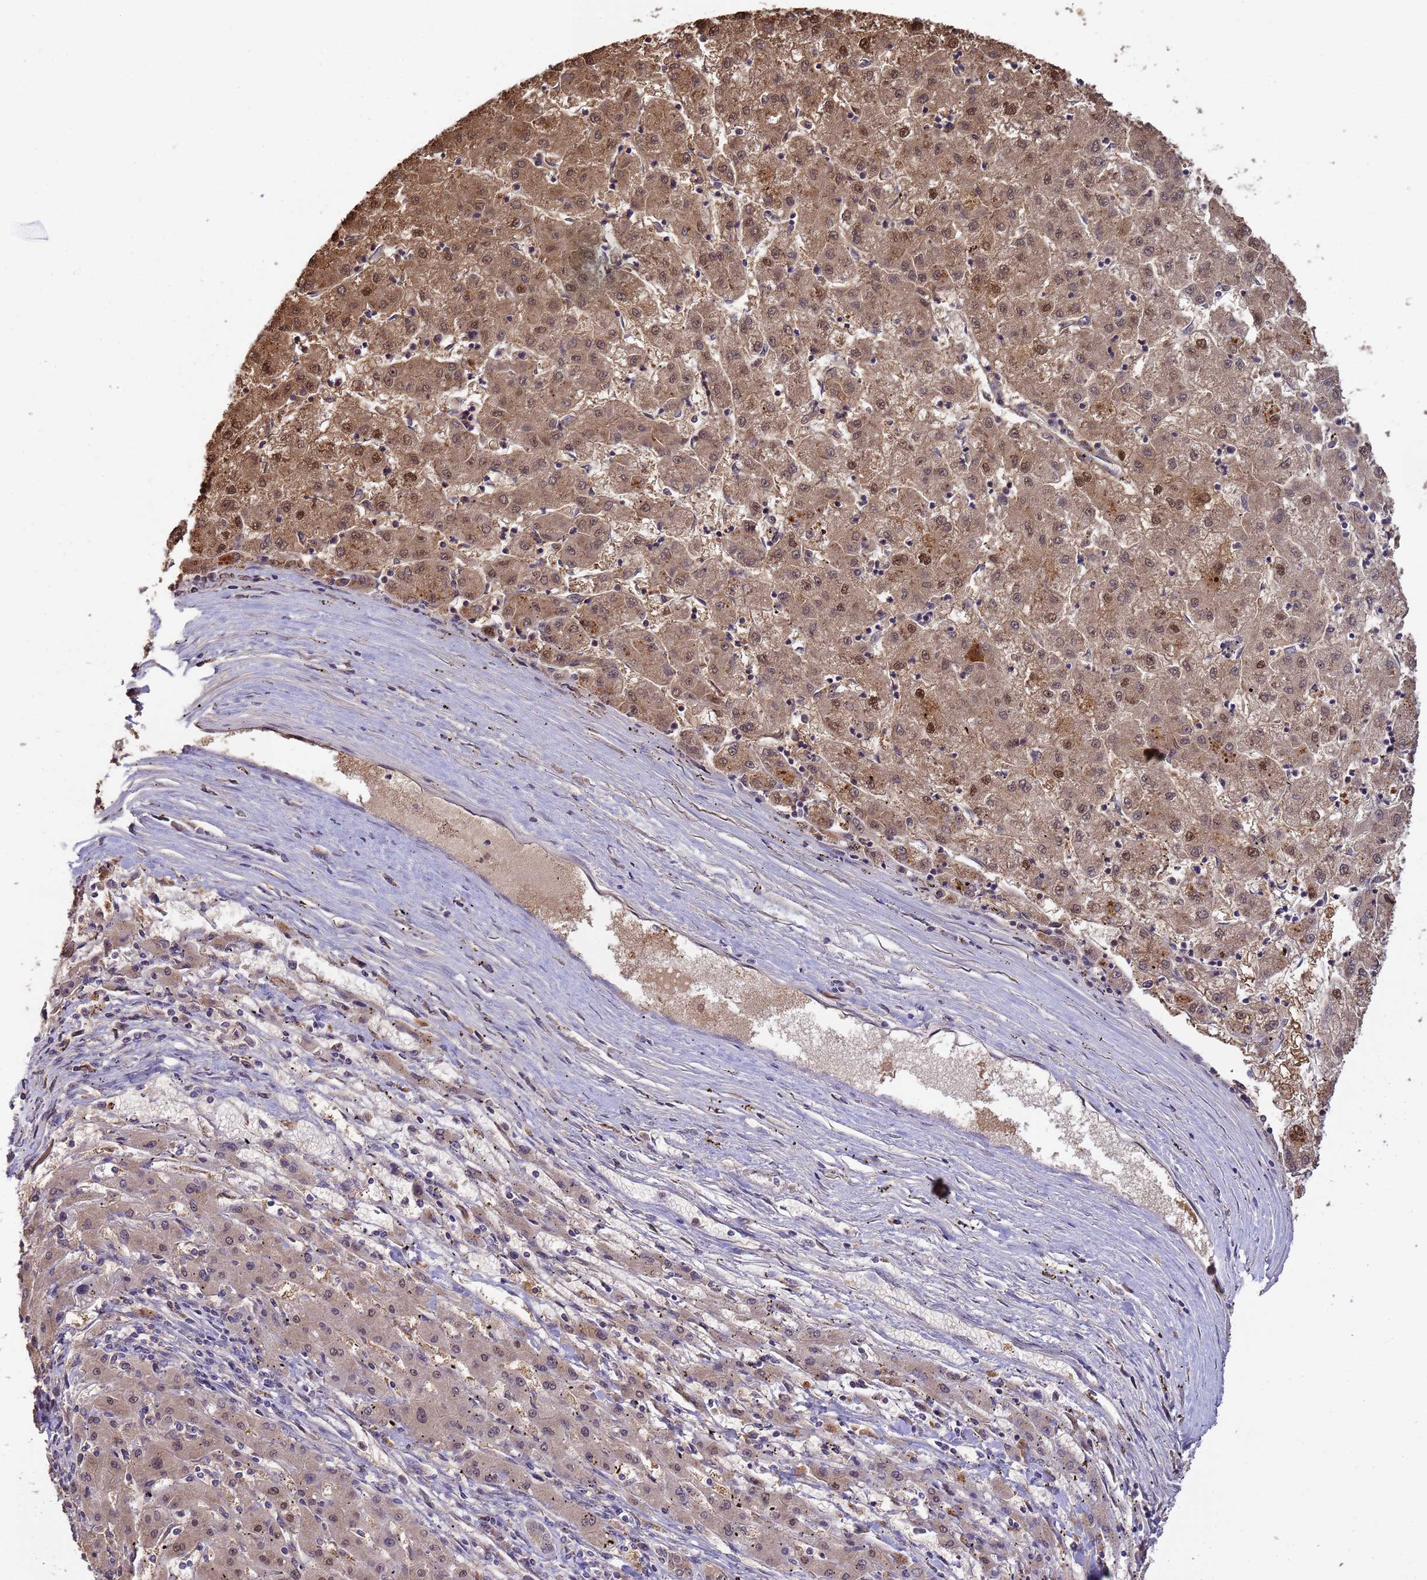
{"staining": {"intensity": "moderate", "quantity": ">75%", "location": "cytoplasmic/membranous,nuclear"}, "tissue": "liver cancer", "cell_type": "Tumor cells", "image_type": "cancer", "snomed": [{"axis": "morphology", "description": "Carcinoma, Hepatocellular, NOS"}, {"axis": "topography", "description": "Liver"}], "caption": "Moderate cytoplasmic/membranous and nuclear protein staining is seen in approximately >75% of tumor cells in liver cancer.", "gene": "ZBTB5", "patient": {"sex": "male", "age": 72}}